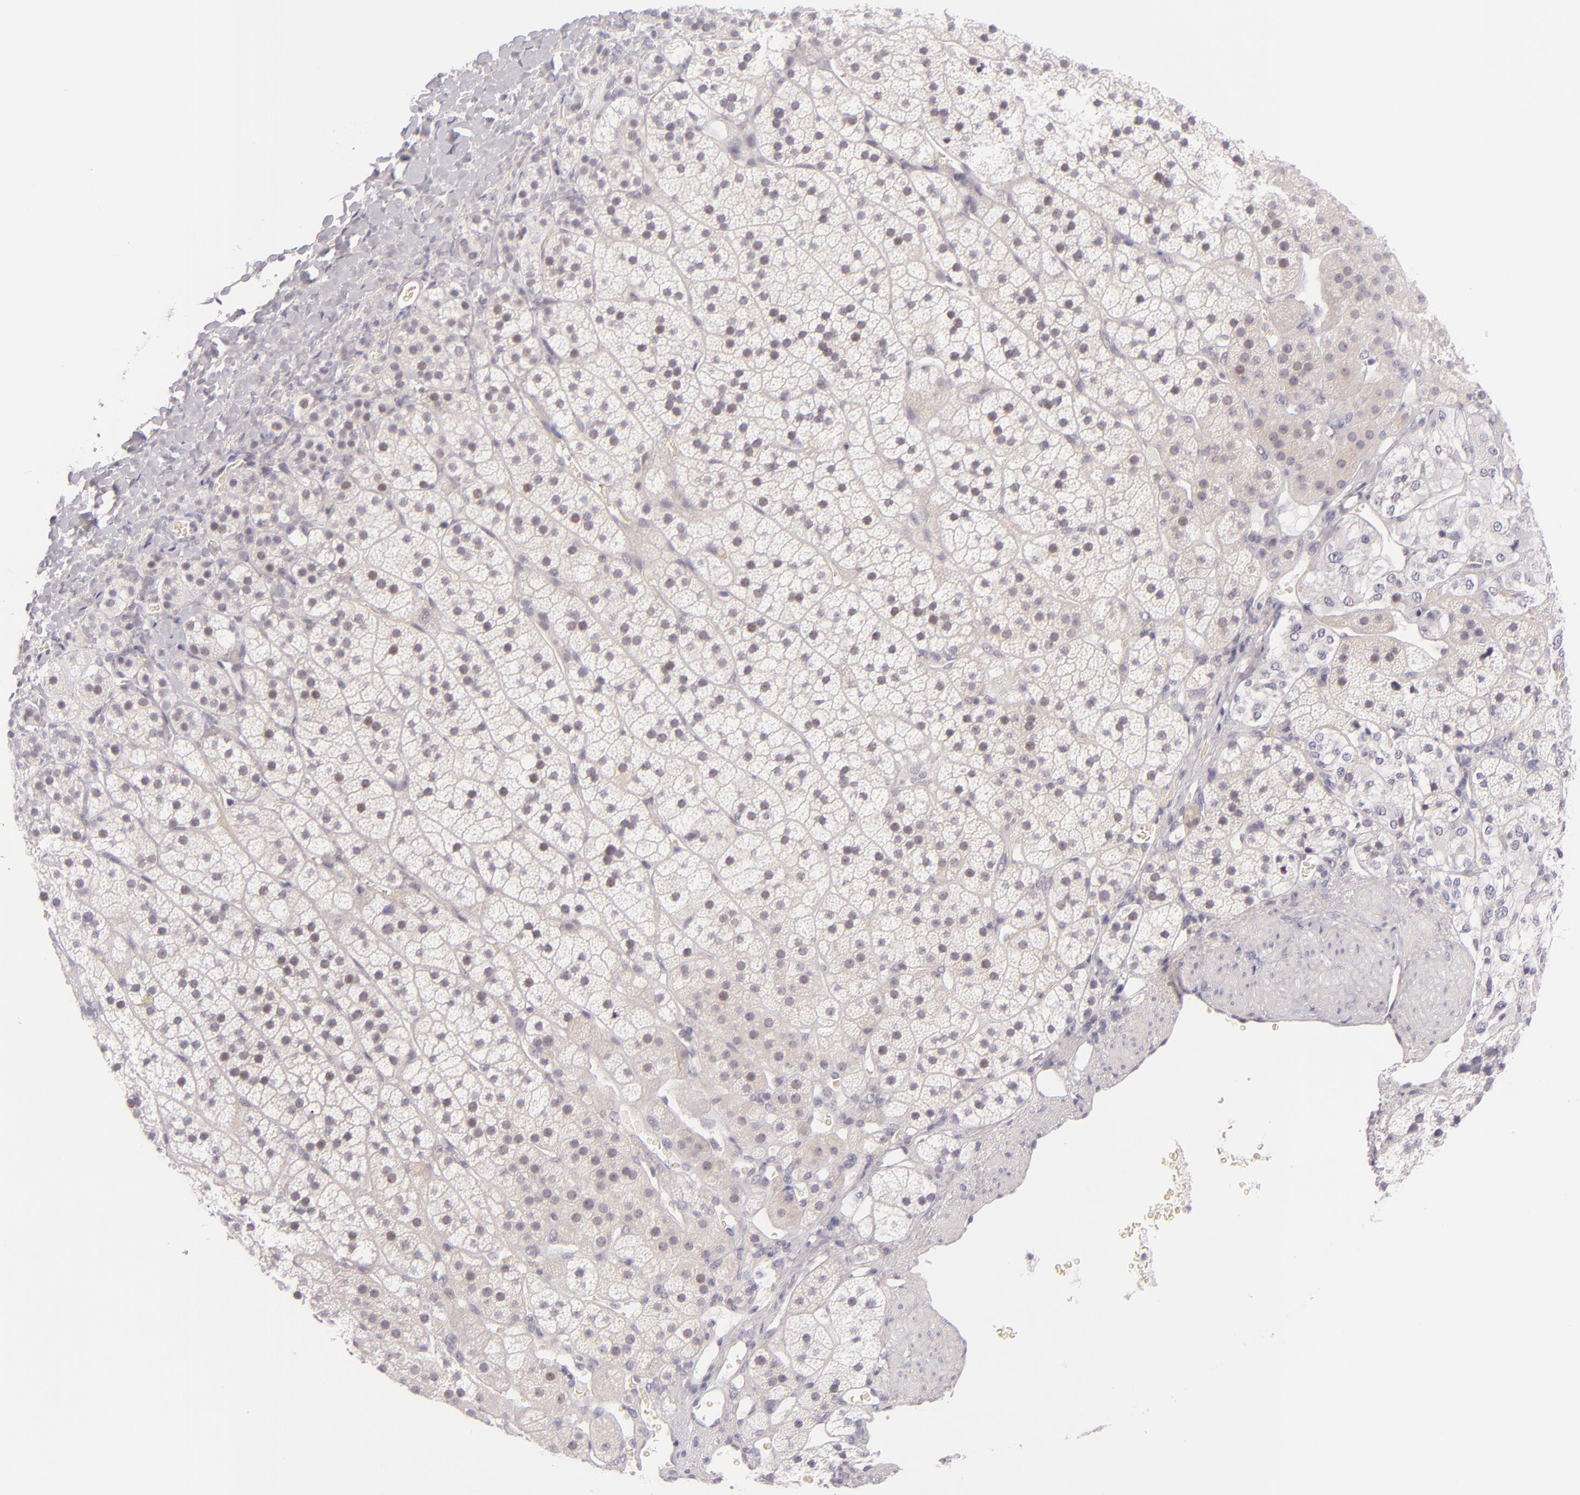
{"staining": {"intensity": "negative", "quantity": "none", "location": "none"}, "tissue": "adrenal gland", "cell_type": "Glandular cells", "image_type": "normal", "snomed": [{"axis": "morphology", "description": "Normal tissue, NOS"}, {"axis": "topography", "description": "Adrenal gland"}], "caption": "The histopathology image exhibits no staining of glandular cells in normal adrenal gland. The staining is performed using DAB brown chromogen with nuclei counter-stained in using hematoxylin.", "gene": "BCL3", "patient": {"sex": "female", "age": 44}}